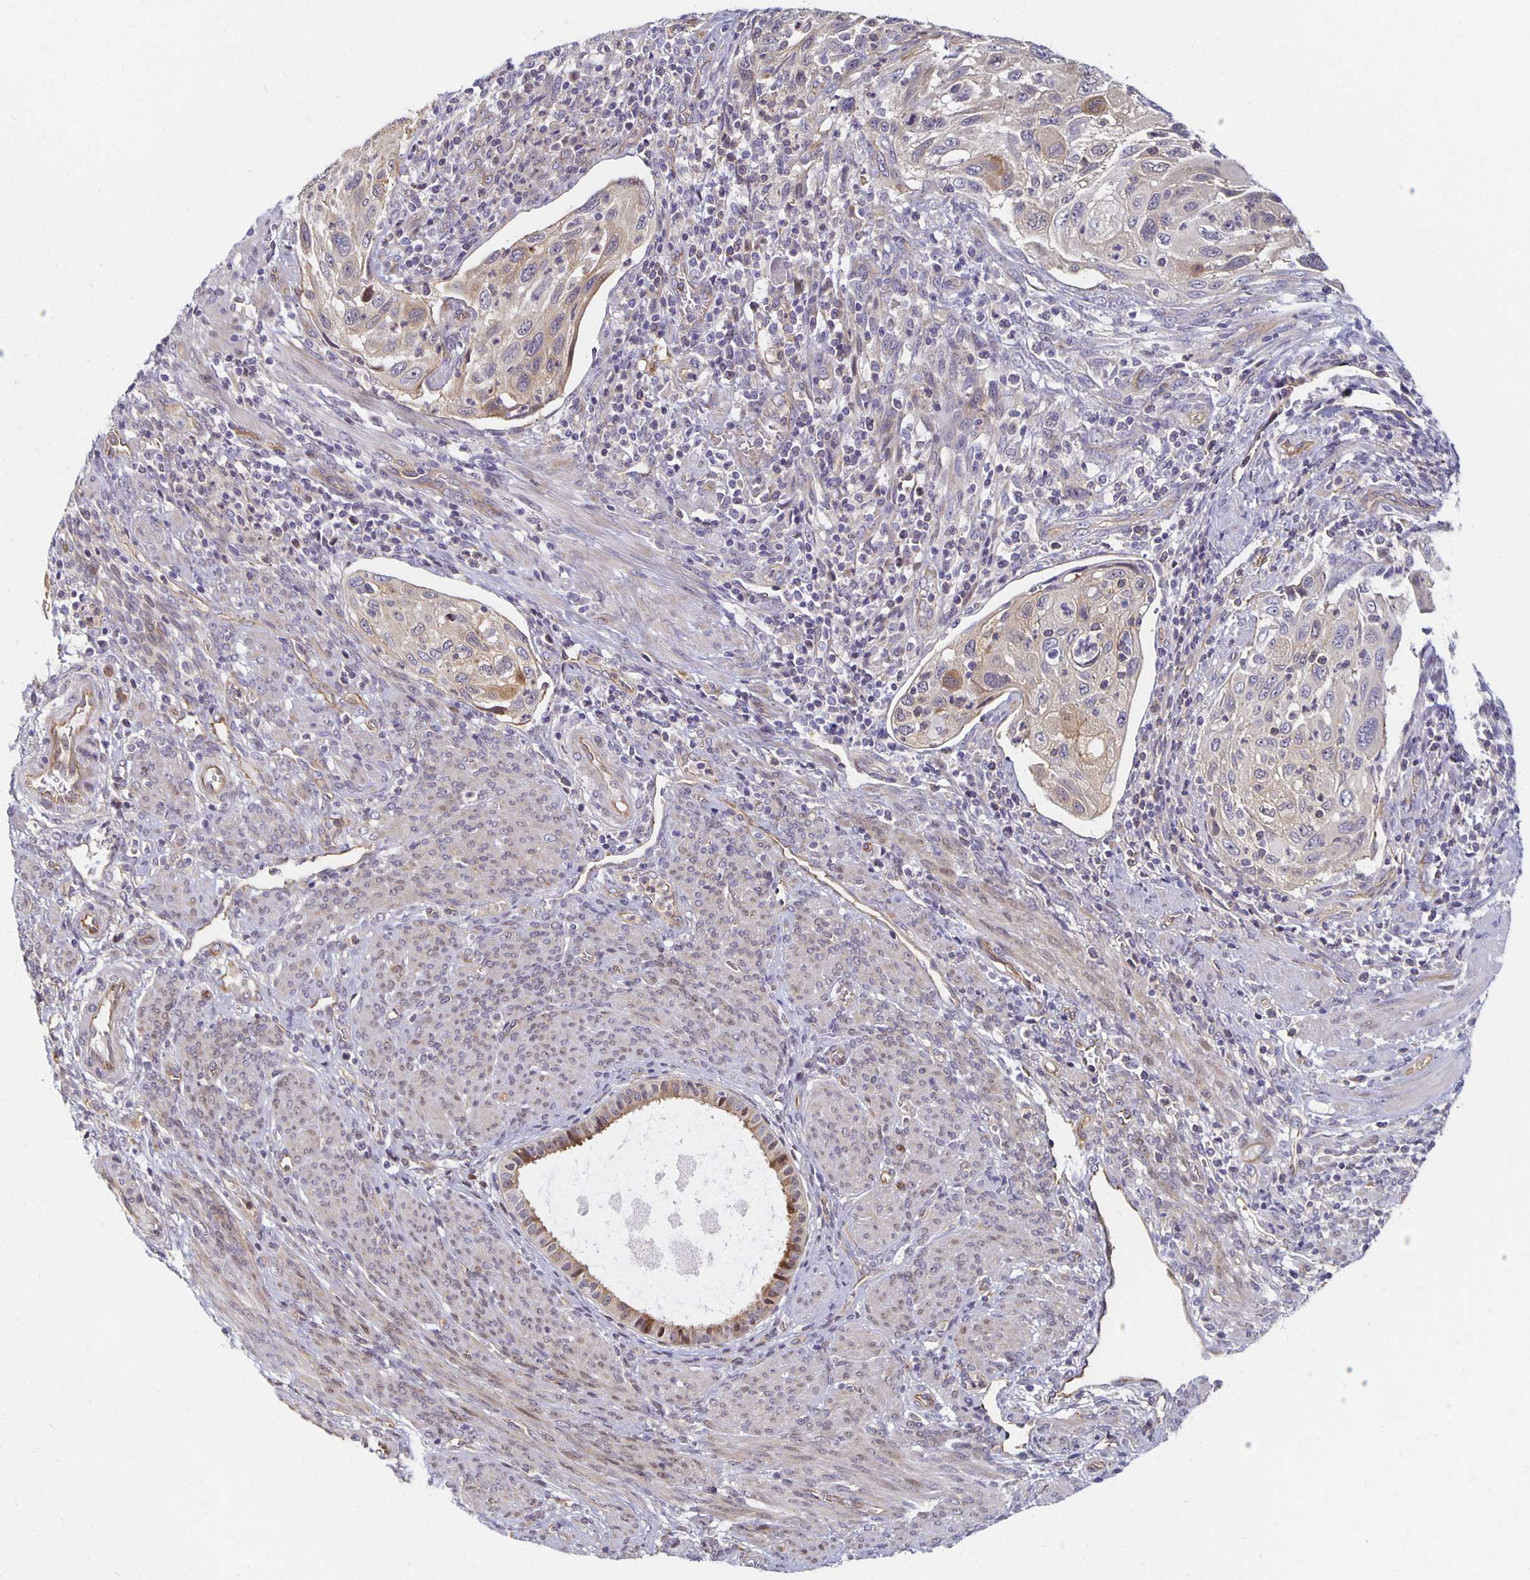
{"staining": {"intensity": "weak", "quantity": "<25%", "location": "cytoplasmic/membranous"}, "tissue": "cervical cancer", "cell_type": "Tumor cells", "image_type": "cancer", "snomed": [{"axis": "morphology", "description": "Squamous cell carcinoma, NOS"}, {"axis": "topography", "description": "Cervix"}], "caption": "Tumor cells show no significant staining in cervical cancer (squamous cell carcinoma). (DAB immunohistochemistry (IHC), high magnification).", "gene": "SORL1", "patient": {"sex": "female", "age": 70}}